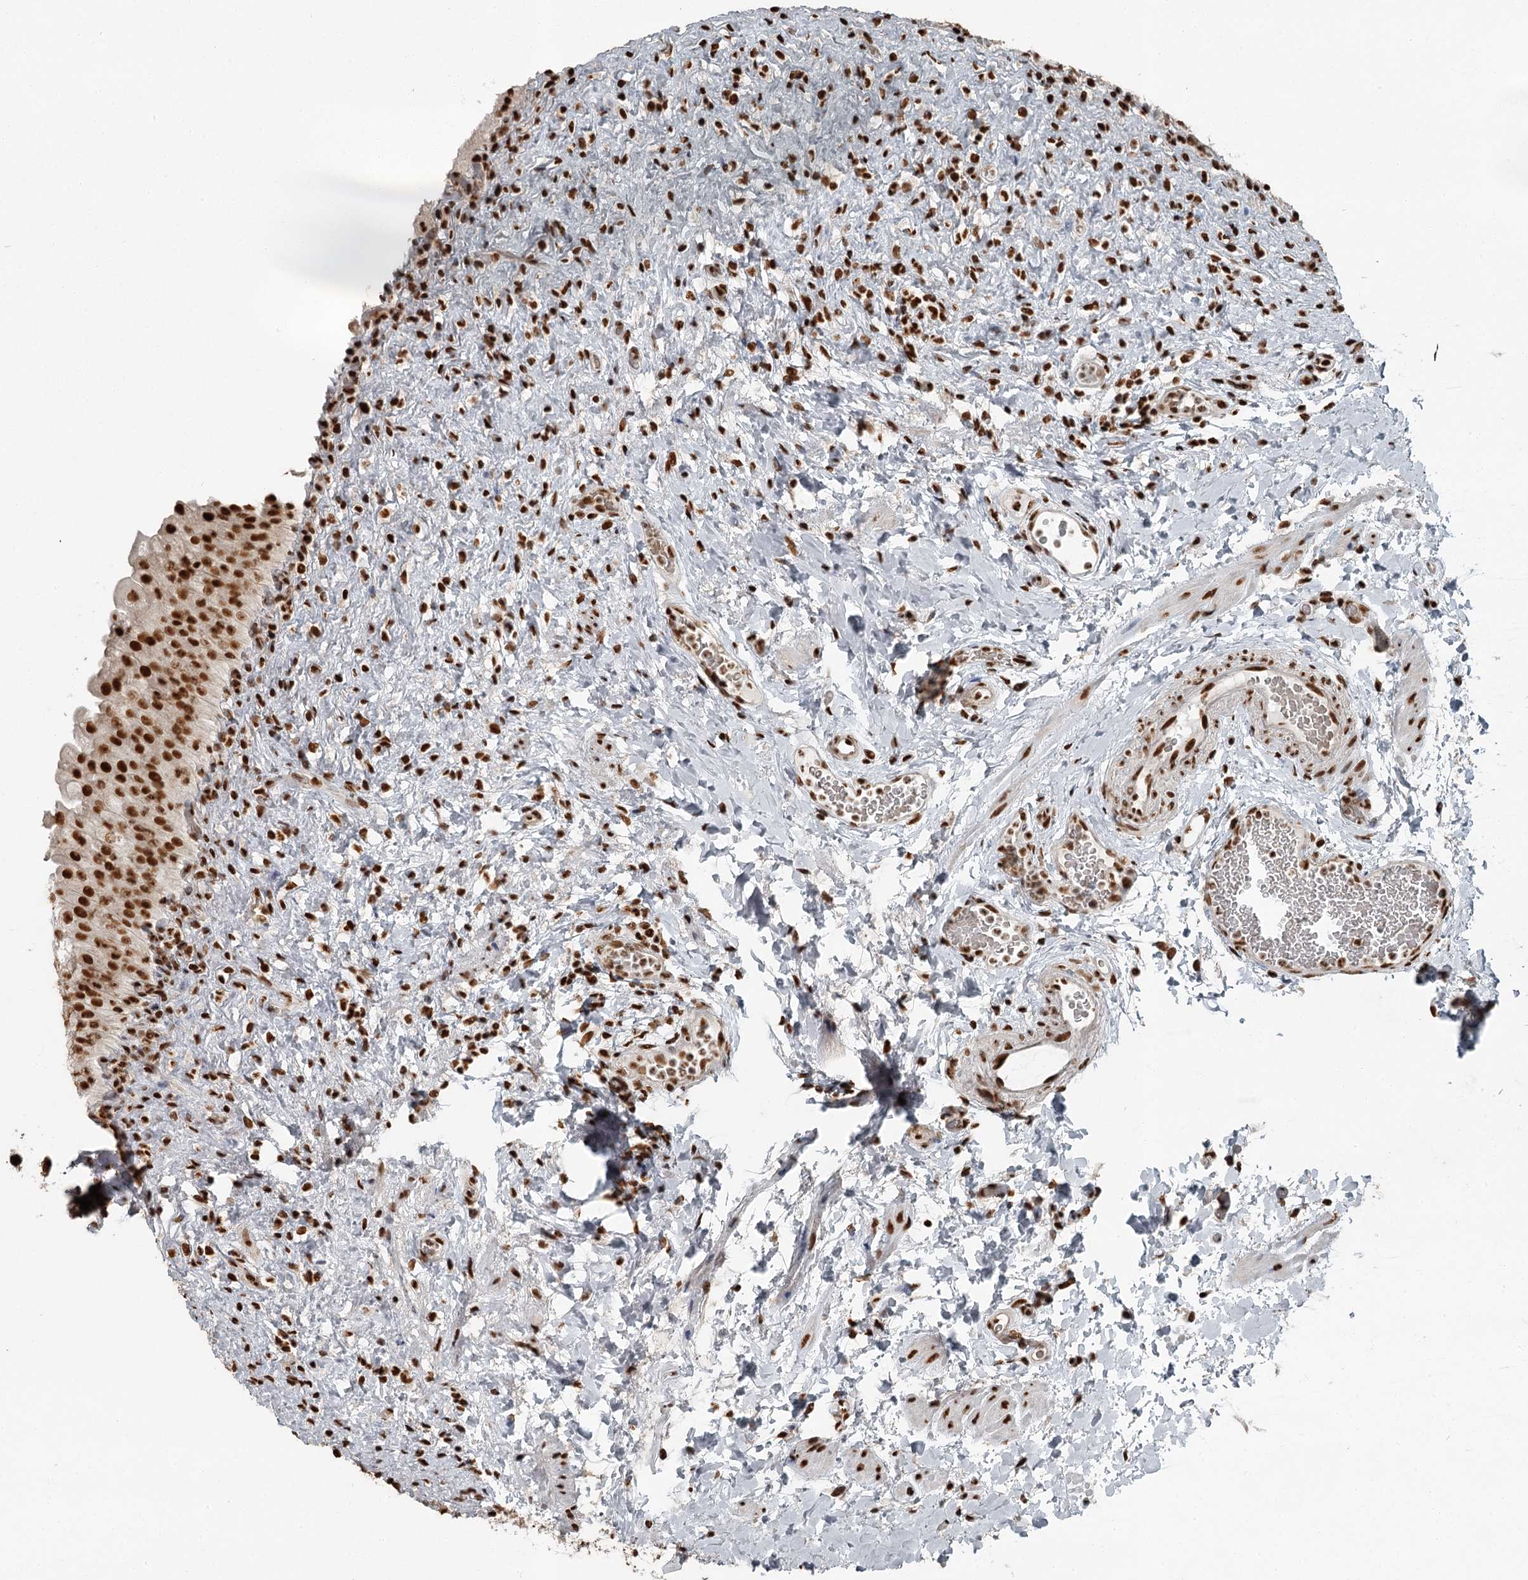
{"staining": {"intensity": "strong", "quantity": ">75%", "location": "nuclear"}, "tissue": "urinary bladder", "cell_type": "Urothelial cells", "image_type": "normal", "snomed": [{"axis": "morphology", "description": "Normal tissue, NOS"}, {"axis": "topography", "description": "Urinary bladder"}], "caption": "This image shows immunohistochemistry staining of benign human urinary bladder, with high strong nuclear positivity in approximately >75% of urothelial cells.", "gene": "RBBP7", "patient": {"sex": "female", "age": 27}}